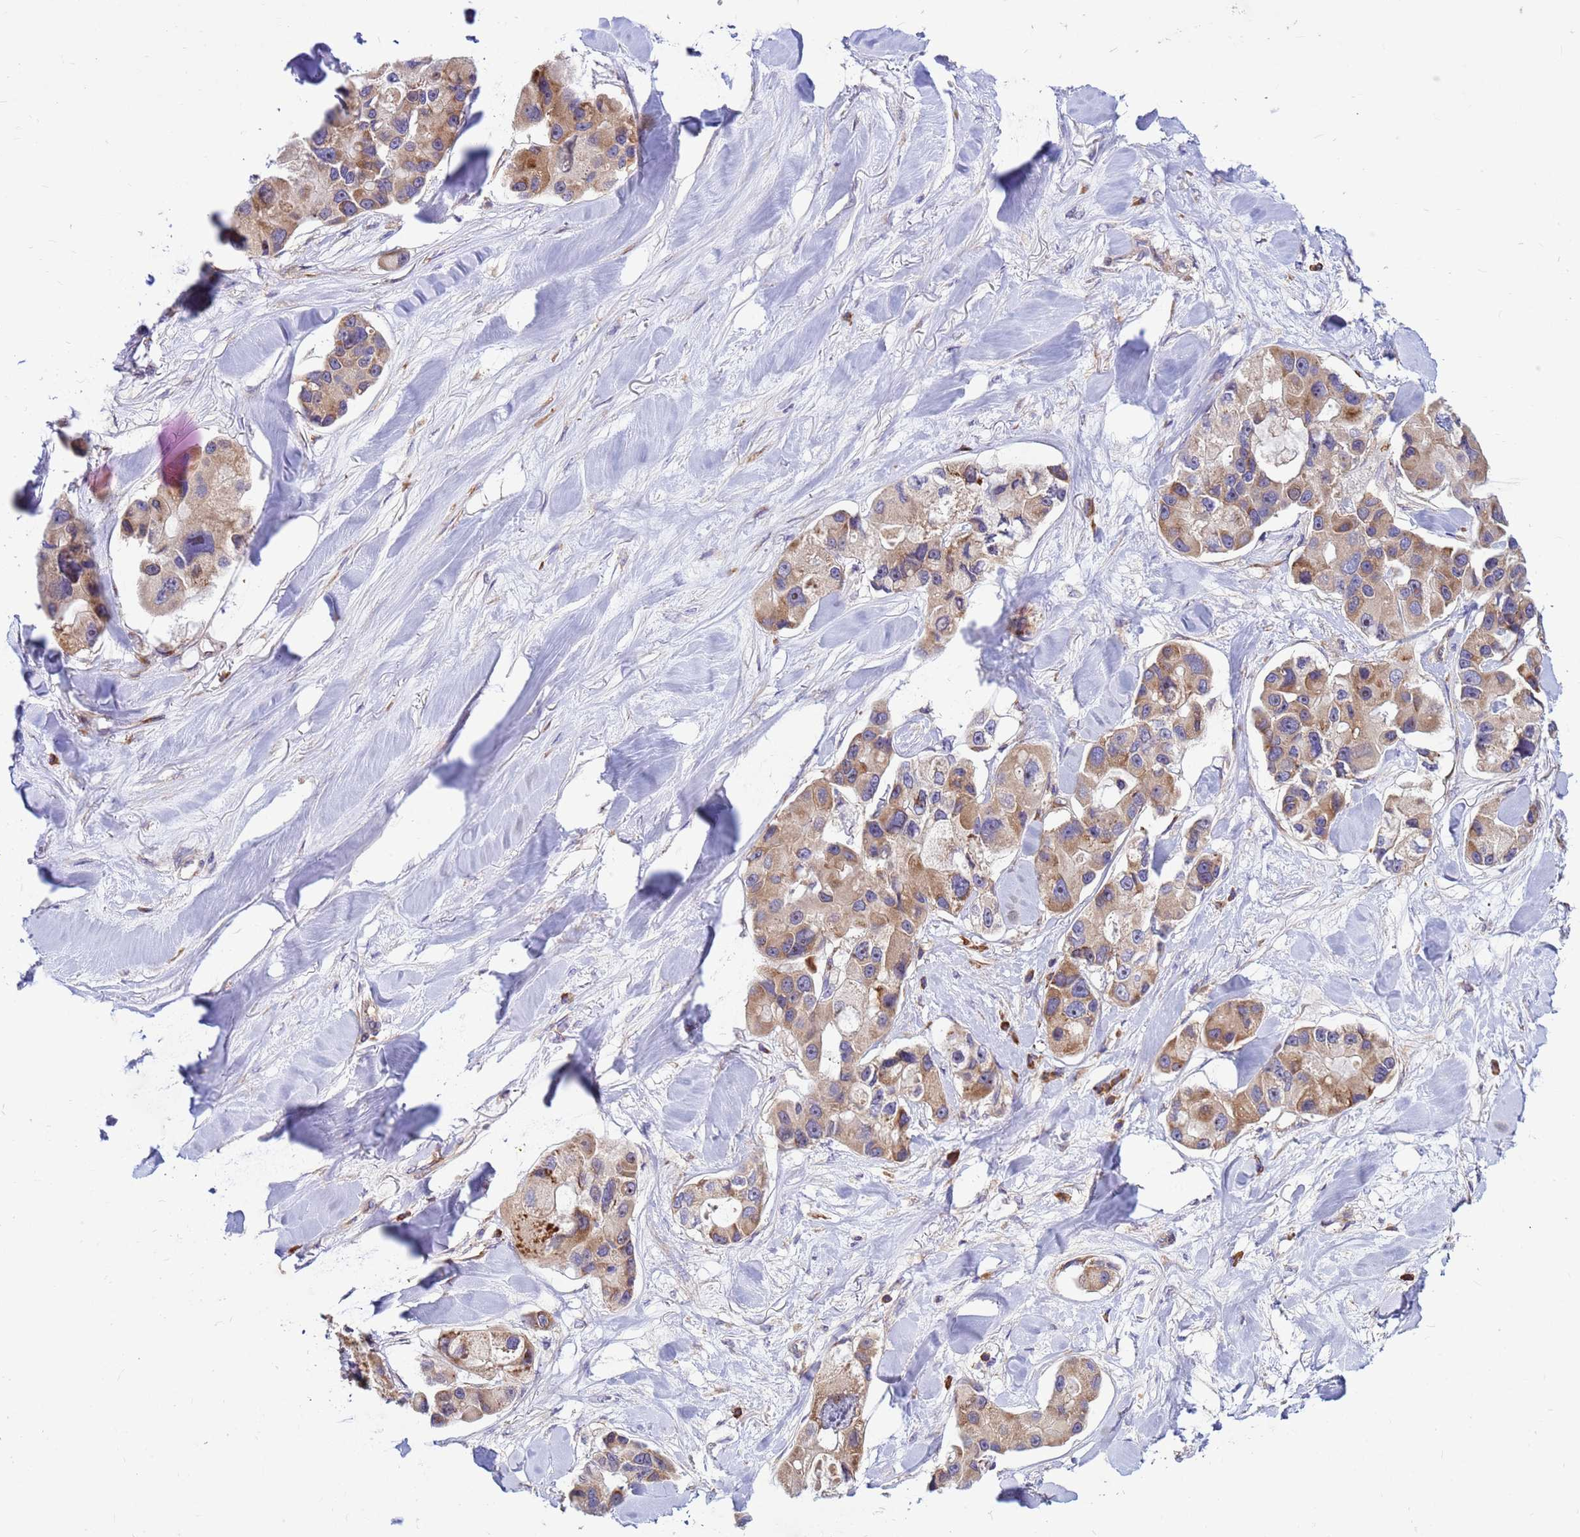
{"staining": {"intensity": "moderate", "quantity": "25%-75%", "location": "cytoplasmic/membranous"}, "tissue": "lung cancer", "cell_type": "Tumor cells", "image_type": "cancer", "snomed": [{"axis": "morphology", "description": "Adenocarcinoma, NOS"}, {"axis": "topography", "description": "Lung"}], "caption": "Lung cancer stained with a protein marker reveals moderate staining in tumor cells.", "gene": "ZNF669", "patient": {"sex": "female", "age": 54}}